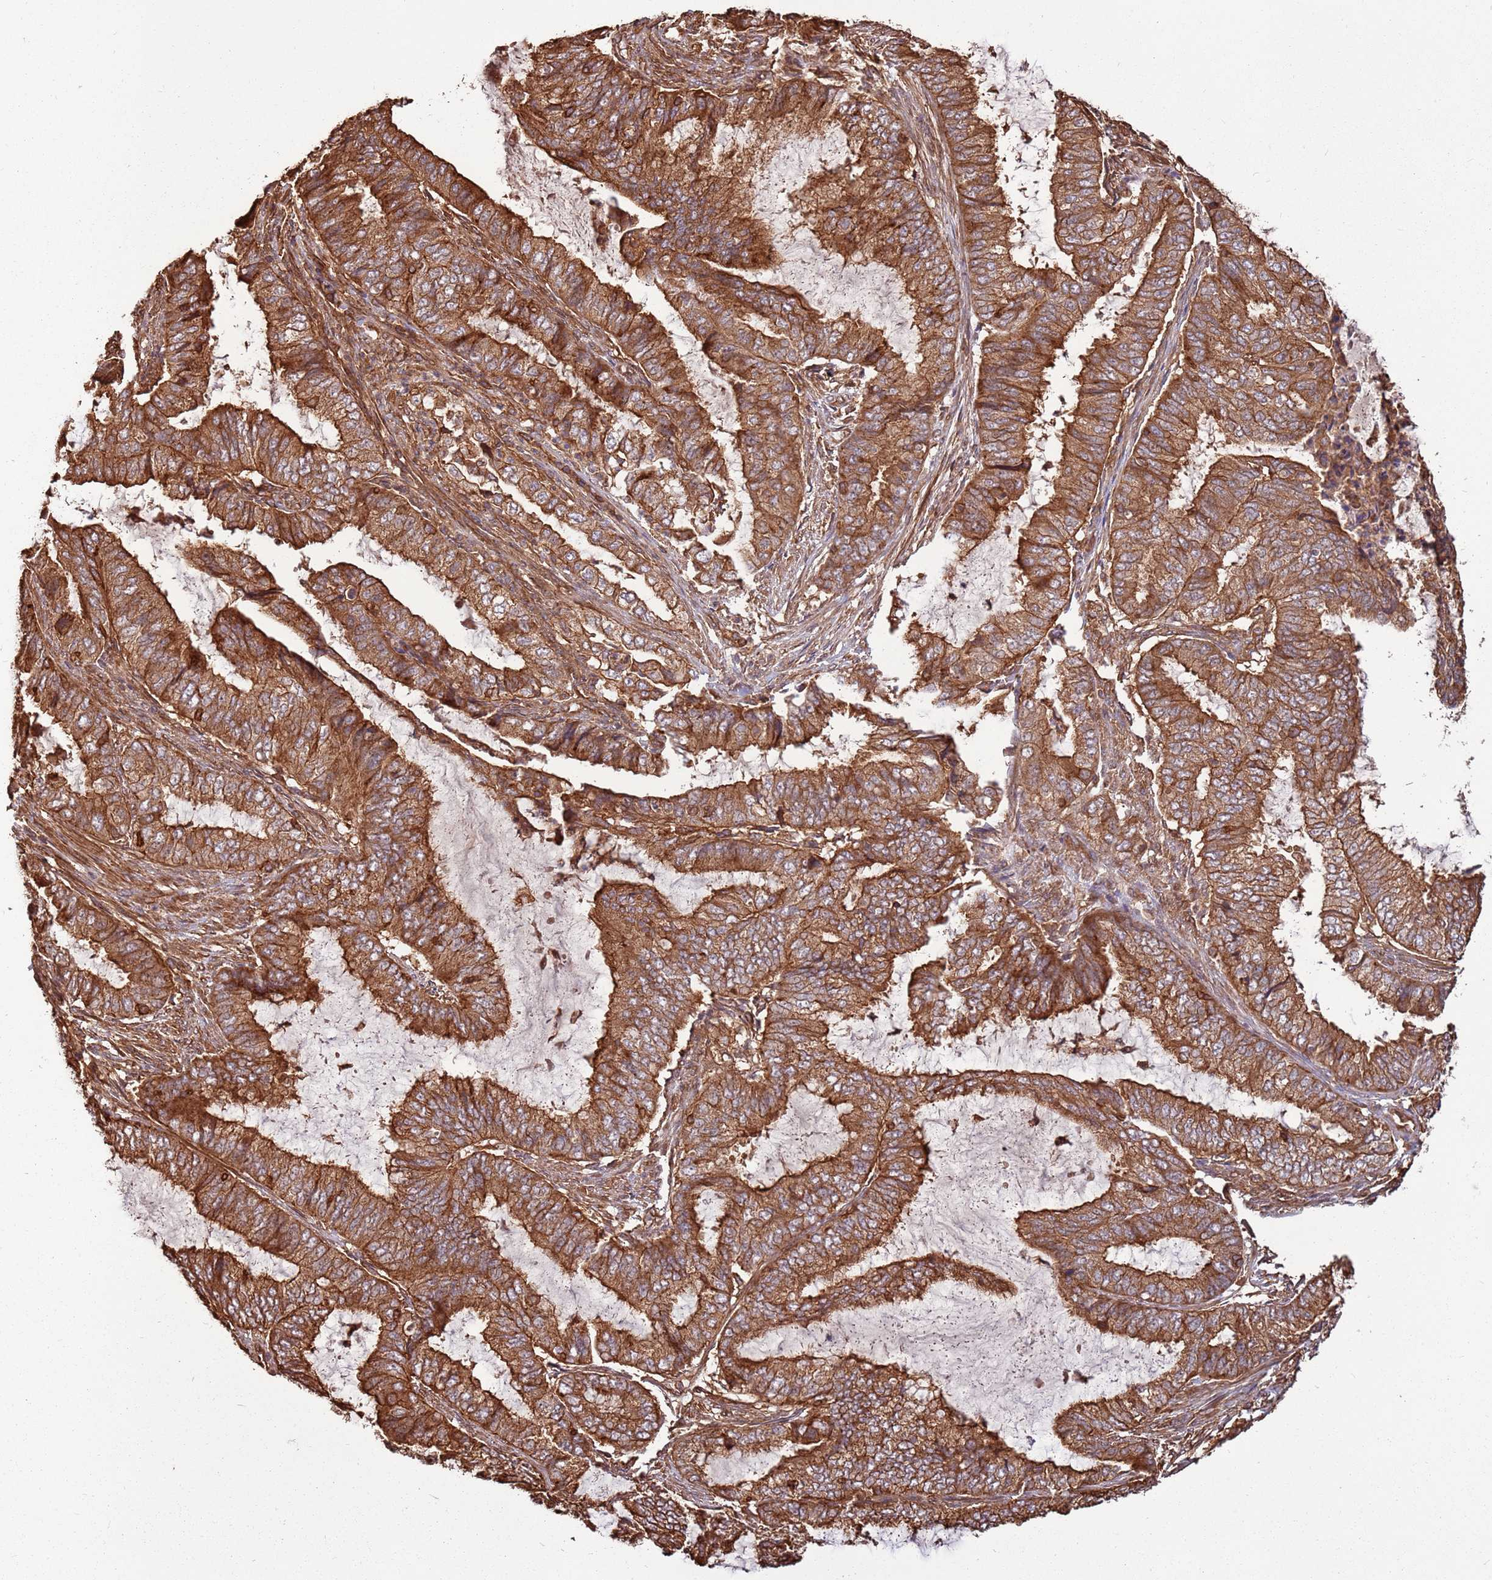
{"staining": {"intensity": "strong", "quantity": ">75%", "location": "cytoplasmic/membranous"}, "tissue": "endometrial cancer", "cell_type": "Tumor cells", "image_type": "cancer", "snomed": [{"axis": "morphology", "description": "Adenocarcinoma, NOS"}, {"axis": "topography", "description": "Endometrium"}], "caption": "A brown stain highlights strong cytoplasmic/membranous expression of a protein in human adenocarcinoma (endometrial) tumor cells.", "gene": "ACVR2A", "patient": {"sex": "female", "age": 51}}